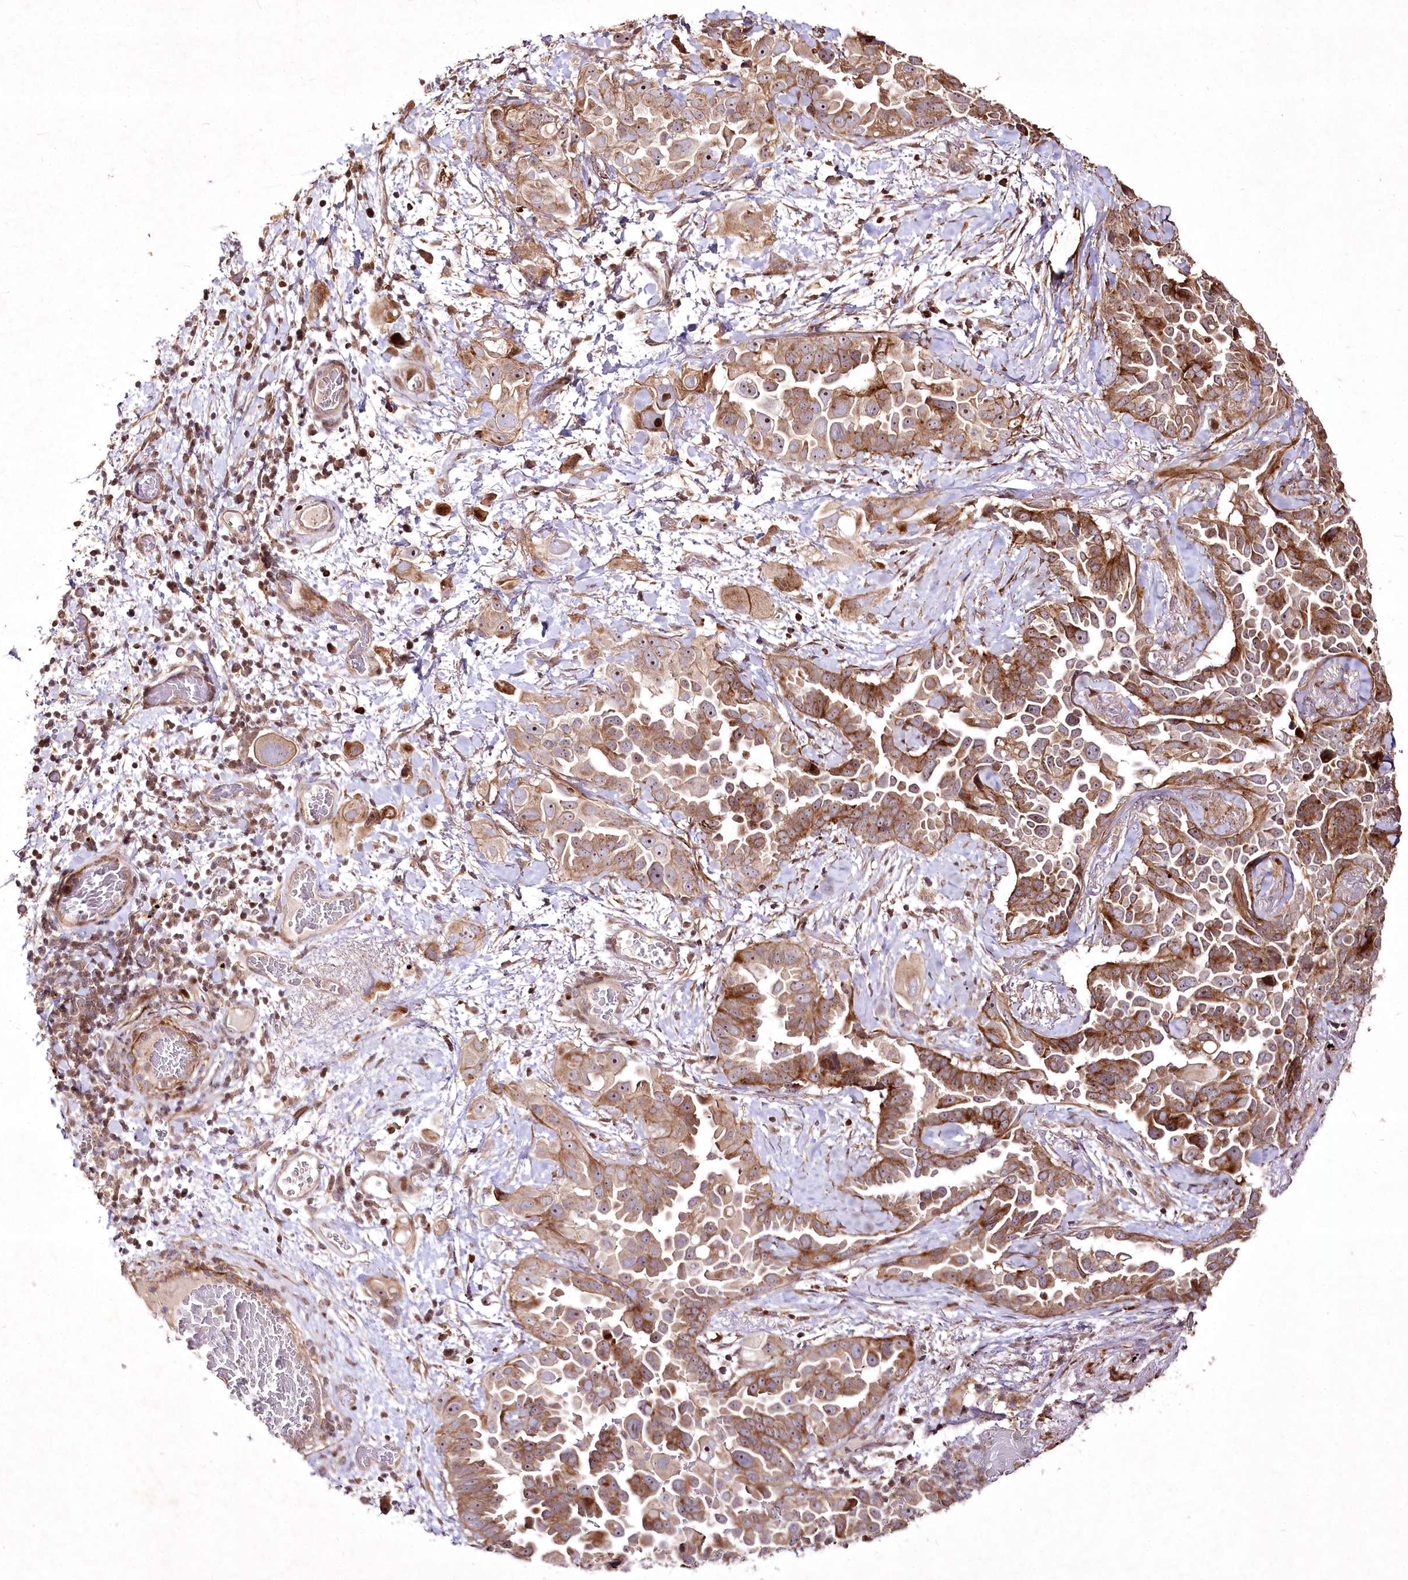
{"staining": {"intensity": "moderate", "quantity": ">75%", "location": "cytoplasmic/membranous,nuclear"}, "tissue": "lung cancer", "cell_type": "Tumor cells", "image_type": "cancer", "snomed": [{"axis": "morphology", "description": "Adenocarcinoma, NOS"}, {"axis": "topography", "description": "Lung"}], "caption": "This is a micrograph of IHC staining of lung cancer, which shows moderate positivity in the cytoplasmic/membranous and nuclear of tumor cells.", "gene": "PSTK", "patient": {"sex": "female", "age": 67}}